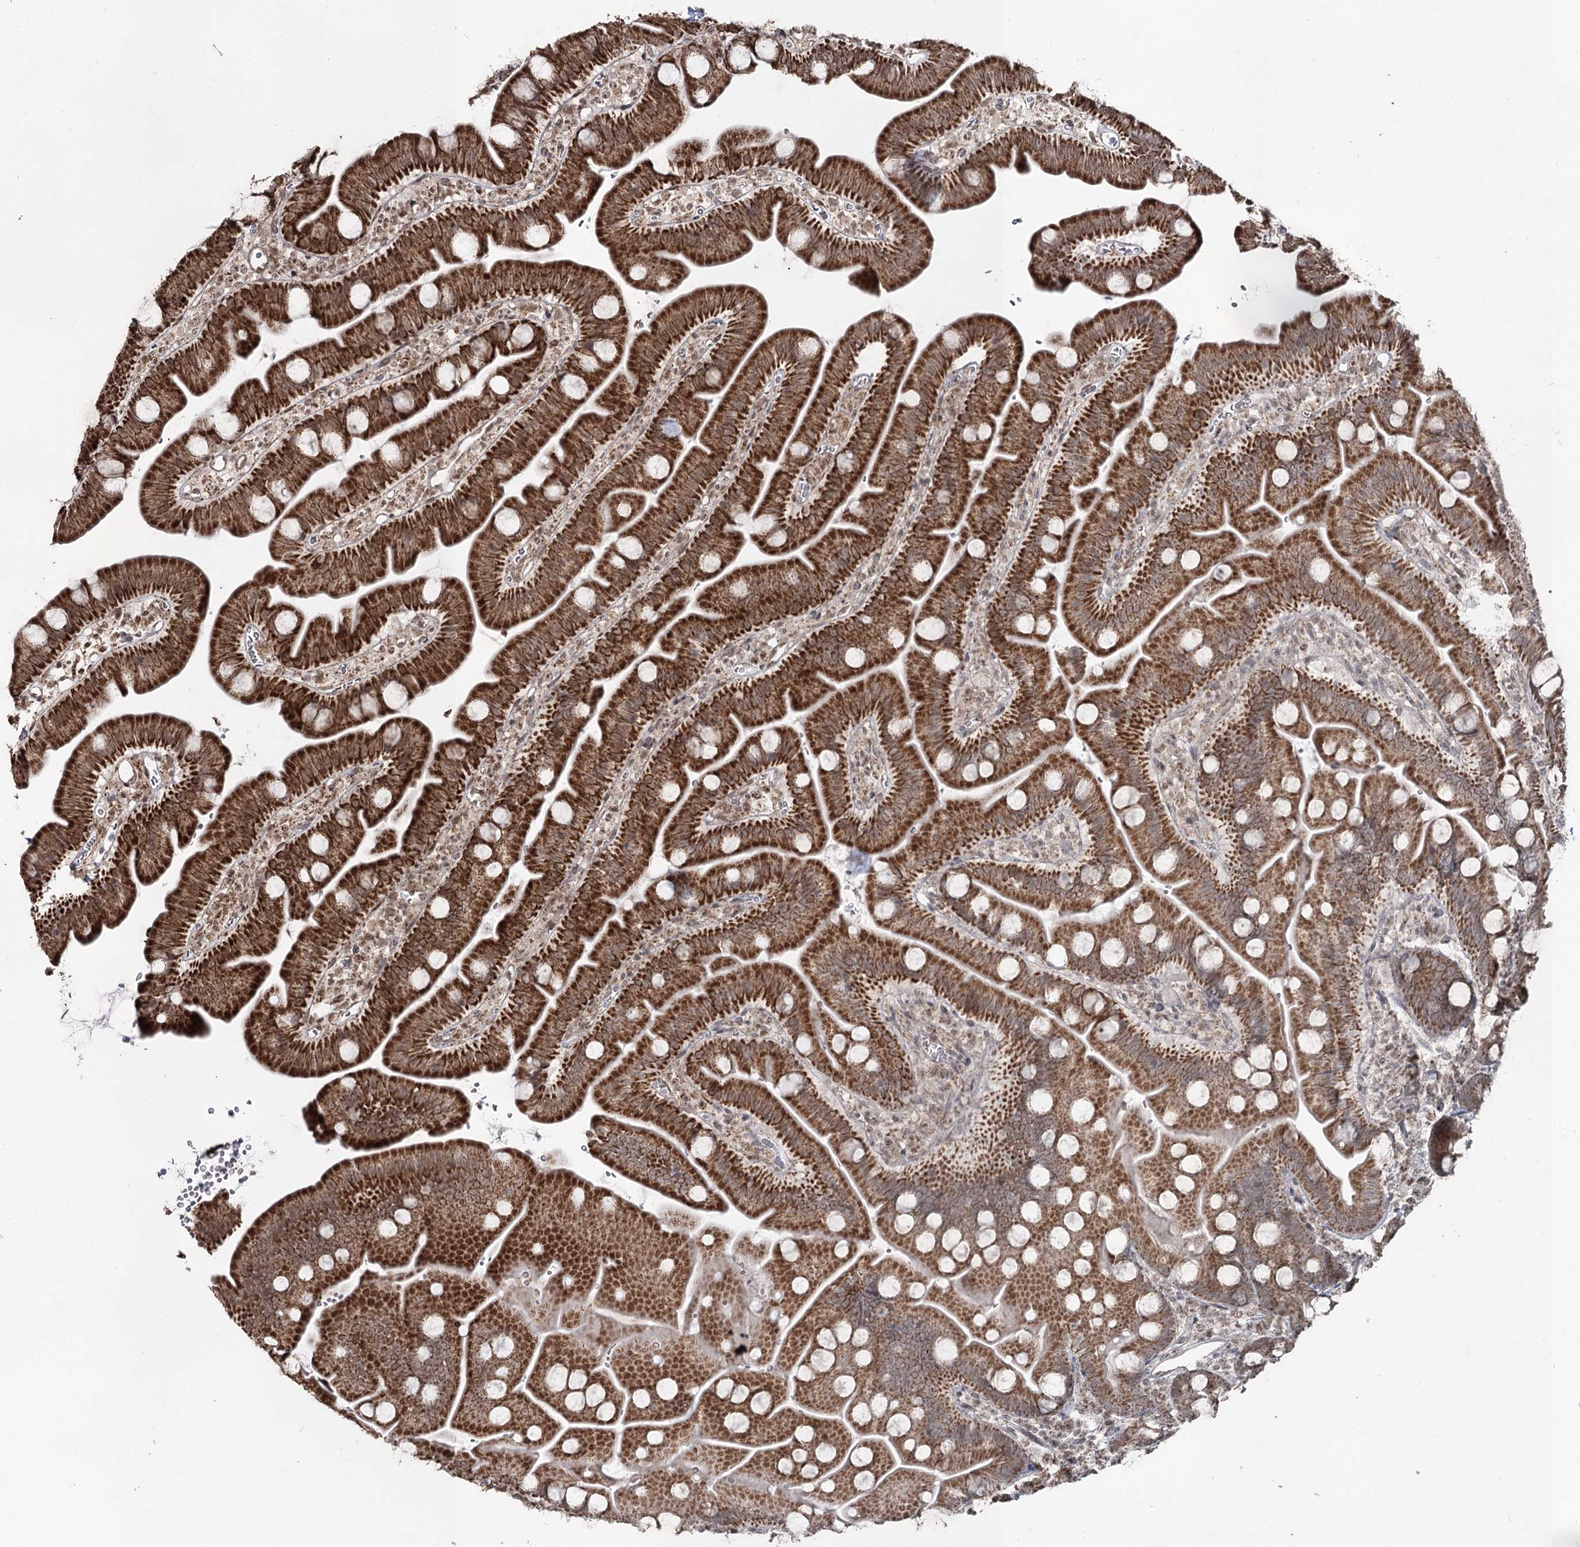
{"staining": {"intensity": "strong", "quantity": ">75%", "location": "cytoplasmic/membranous"}, "tissue": "small intestine", "cell_type": "Glandular cells", "image_type": "normal", "snomed": [{"axis": "morphology", "description": "Normal tissue, NOS"}, {"axis": "topography", "description": "Small intestine"}], "caption": "Immunohistochemical staining of normal human small intestine displays strong cytoplasmic/membranous protein expression in approximately >75% of glandular cells.", "gene": "PDHX", "patient": {"sex": "female", "age": 68}}